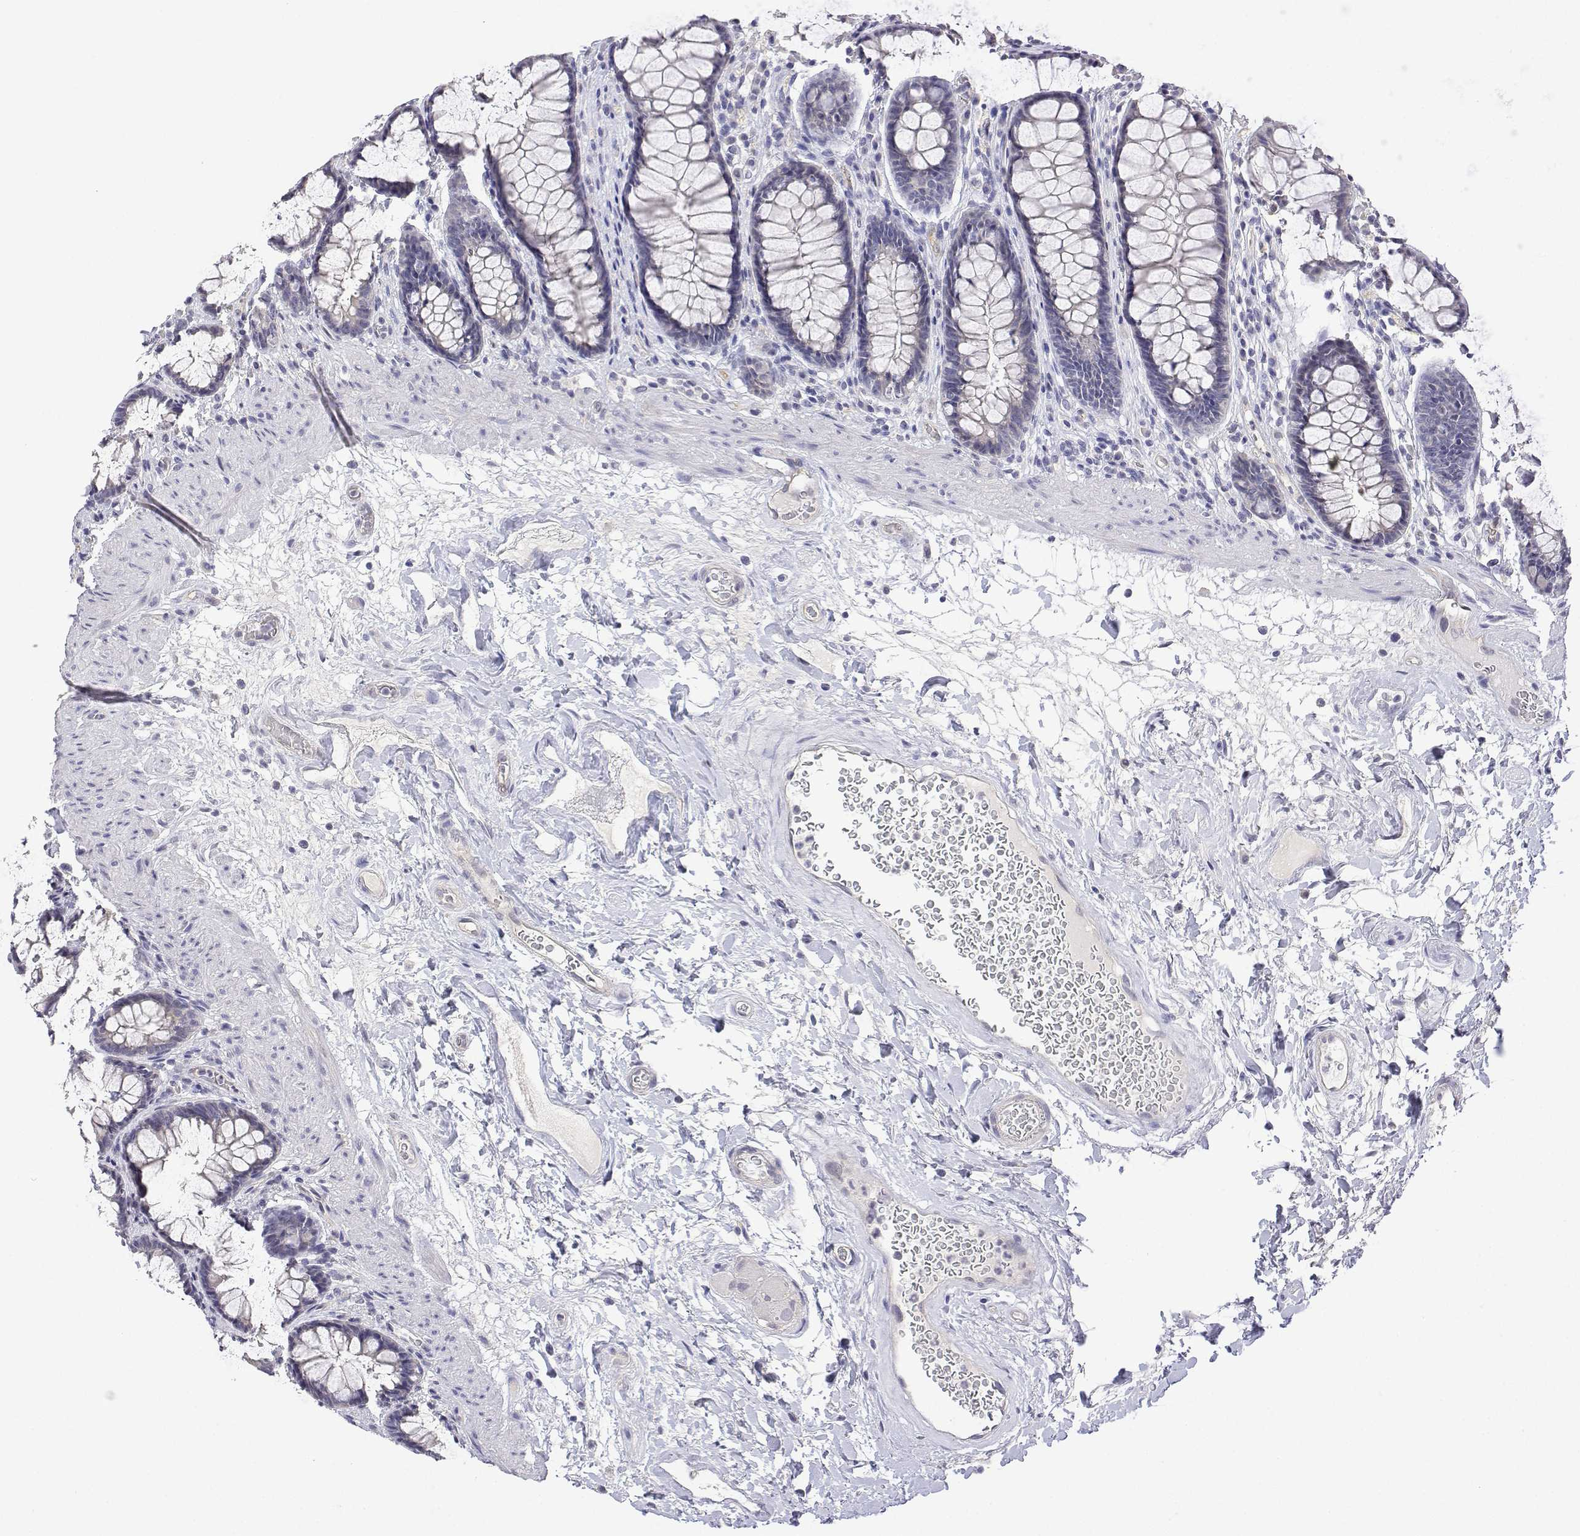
{"staining": {"intensity": "negative", "quantity": "none", "location": "none"}, "tissue": "rectum", "cell_type": "Glandular cells", "image_type": "normal", "snomed": [{"axis": "morphology", "description": "Normal tissue, NOS"}, {"axis": "topography", "description": "Rectum"}], "caption": "Immunohistochemistry of normal human rectum shows no expression in glandular cells. (DAB (3,3'-diaminobenzidine) immunohistochemistry, high magnification).", "gene": "PLCB1", "patient": {"sex": "male", "age": 72}}